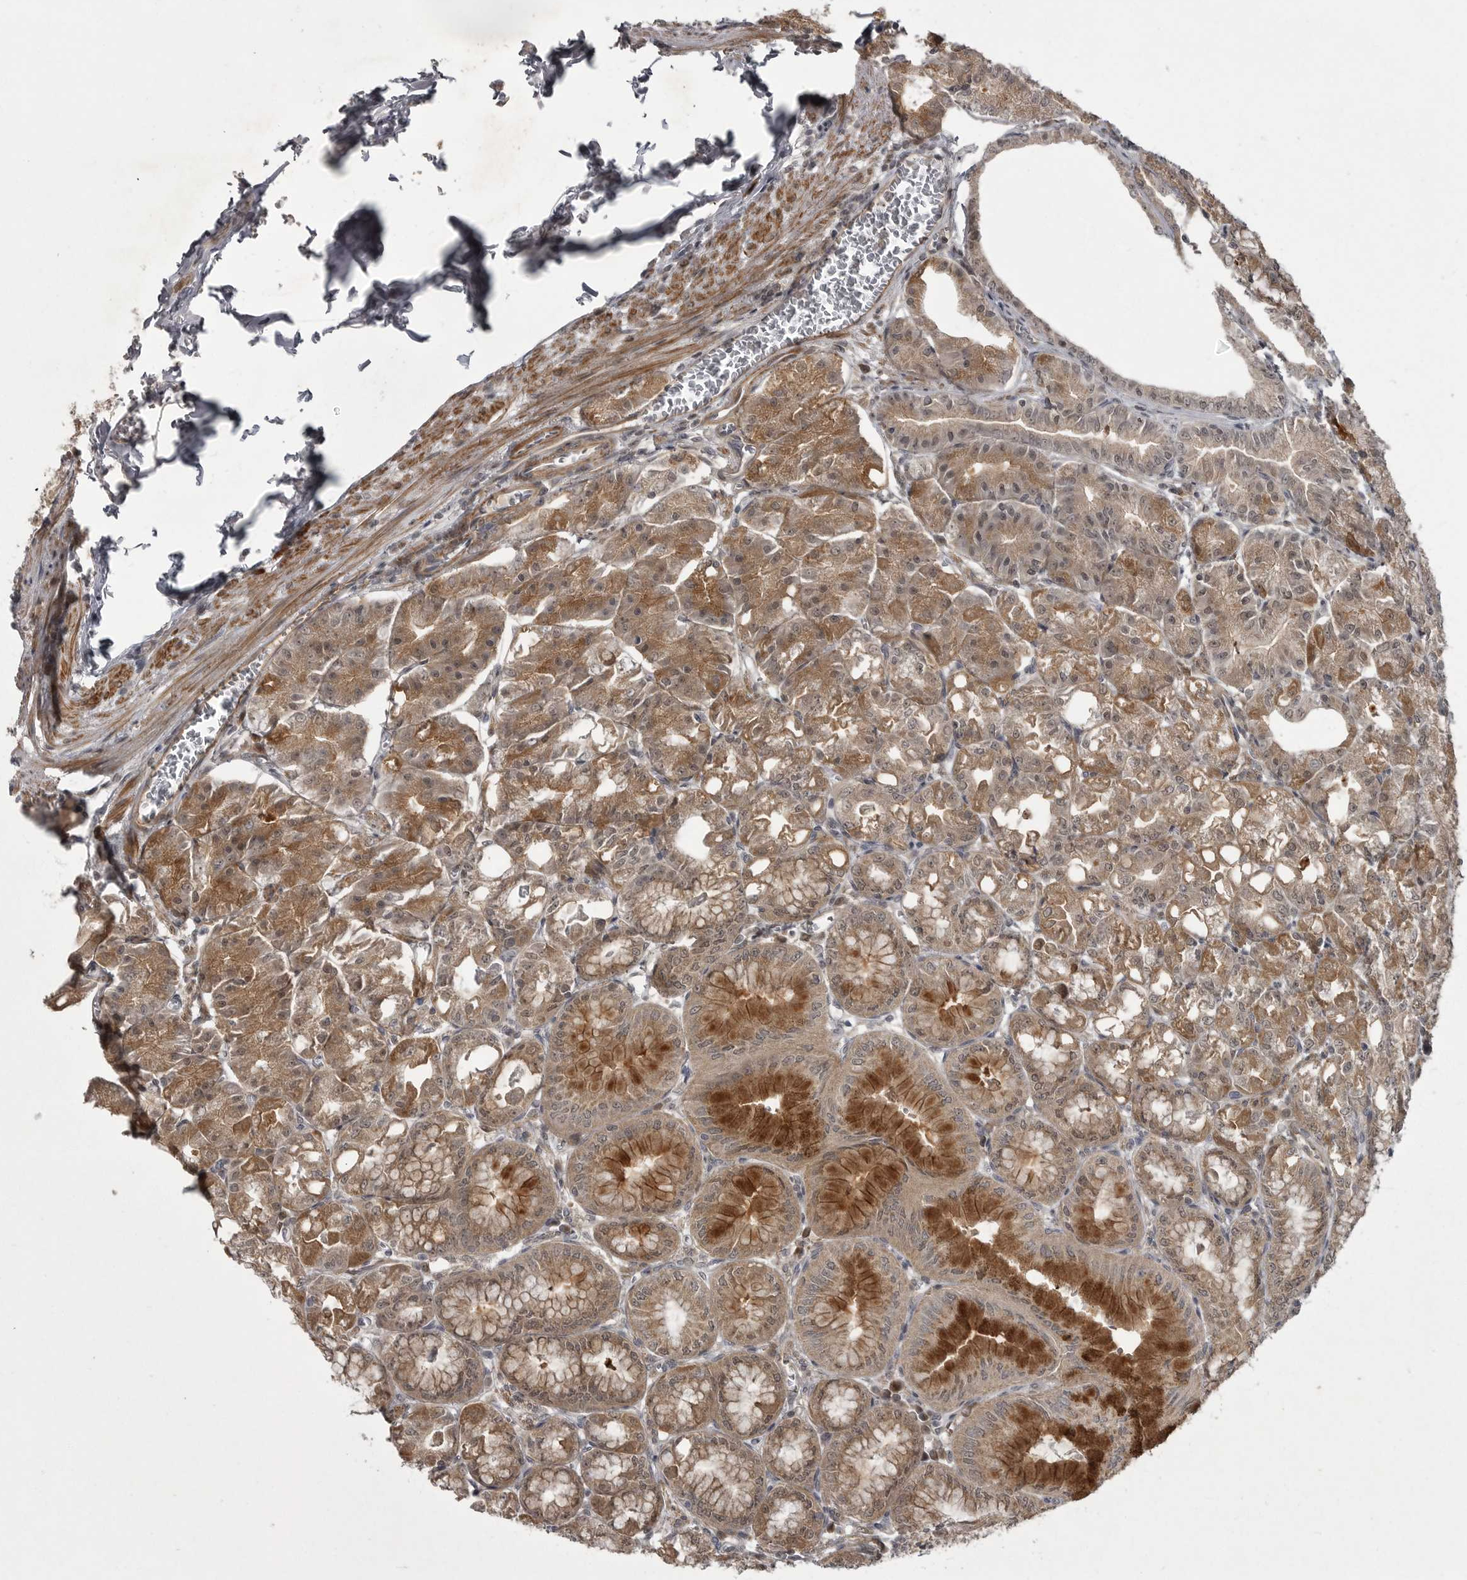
{"staining": {"intensity": "moderate", "quantity": ">75%", "location": "cytoplasmic/membranous"}, "tissue": "stomach", "cell_type": "Glandular cells", "image_type": "normal", "snomed": [{"axis": "morphology", "description": "Normal tissue, NOS"}, {"axis": "topography", "description": "Stomach, lower"}], "caption": "Immunohistochemical staining of benign stomach demonstrates moderate cytoplasmic/membranous protein staining in about >75% of glandular cells.", "gene": "PPP1R9A", "patient": {"sex": "male", "age": 71}}